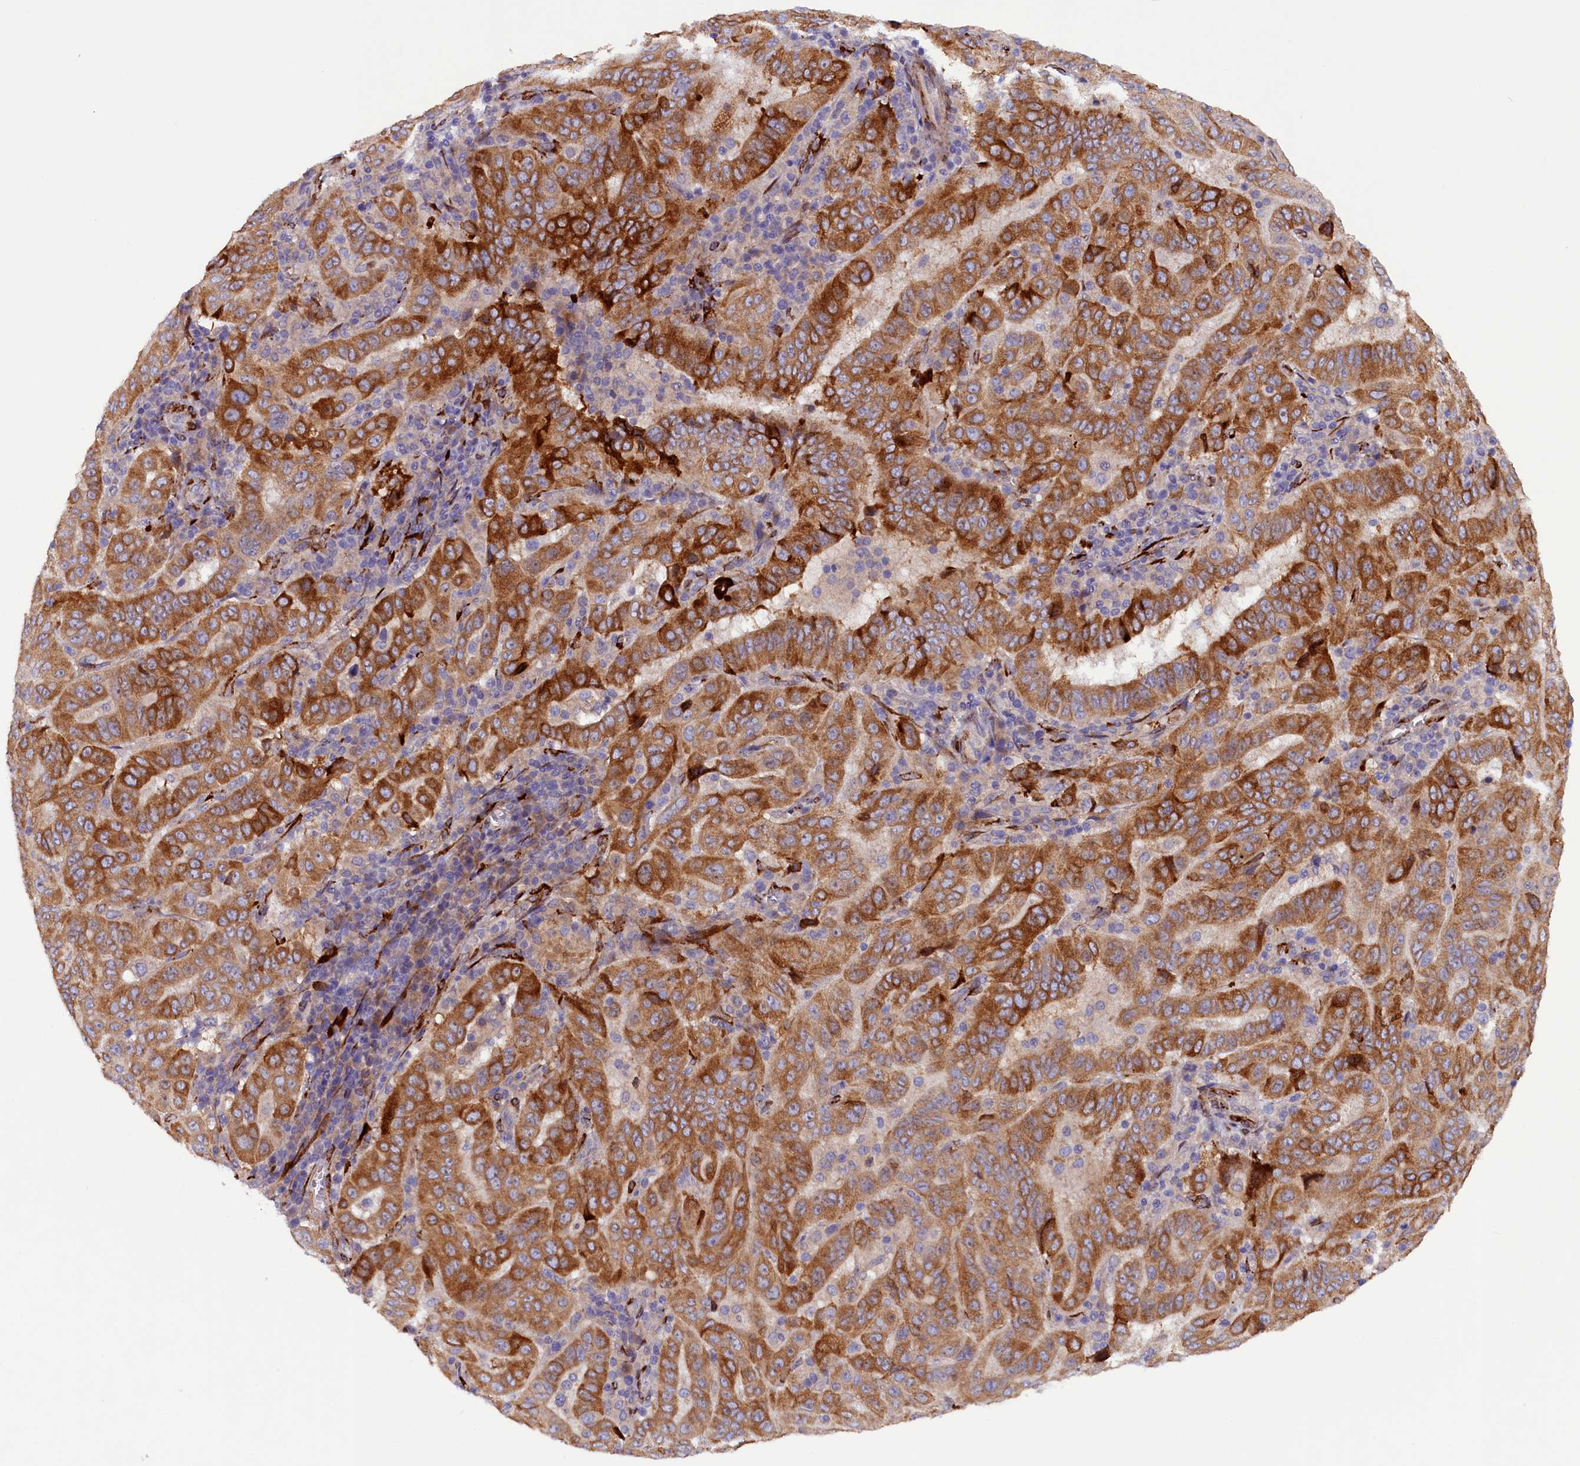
{"staining": {"intensity": "strong", "quantity": ">75%", "location": "cytoplasmic/membranous"}, "tissue": "pancreatic cancer", "cell_type": "Tumor cells", "image_type": "cancer", "snomed": [{"axis": "morphology", "description": "Adenocarcinoma, NOS"}, {"axis": "topography", "description": "Pancreas"}], "caption": "The micrograph demonstrates a brown stain indicating the presence of a protein in the cytoplasmic/membranous of tumor cells in adenocarcinoma (pancreatic). (DAB = brown stain, brightfield microscopy at high magnification).", "gene": "ARRDC4", "patient": {"sex": "male", "age": 63}}